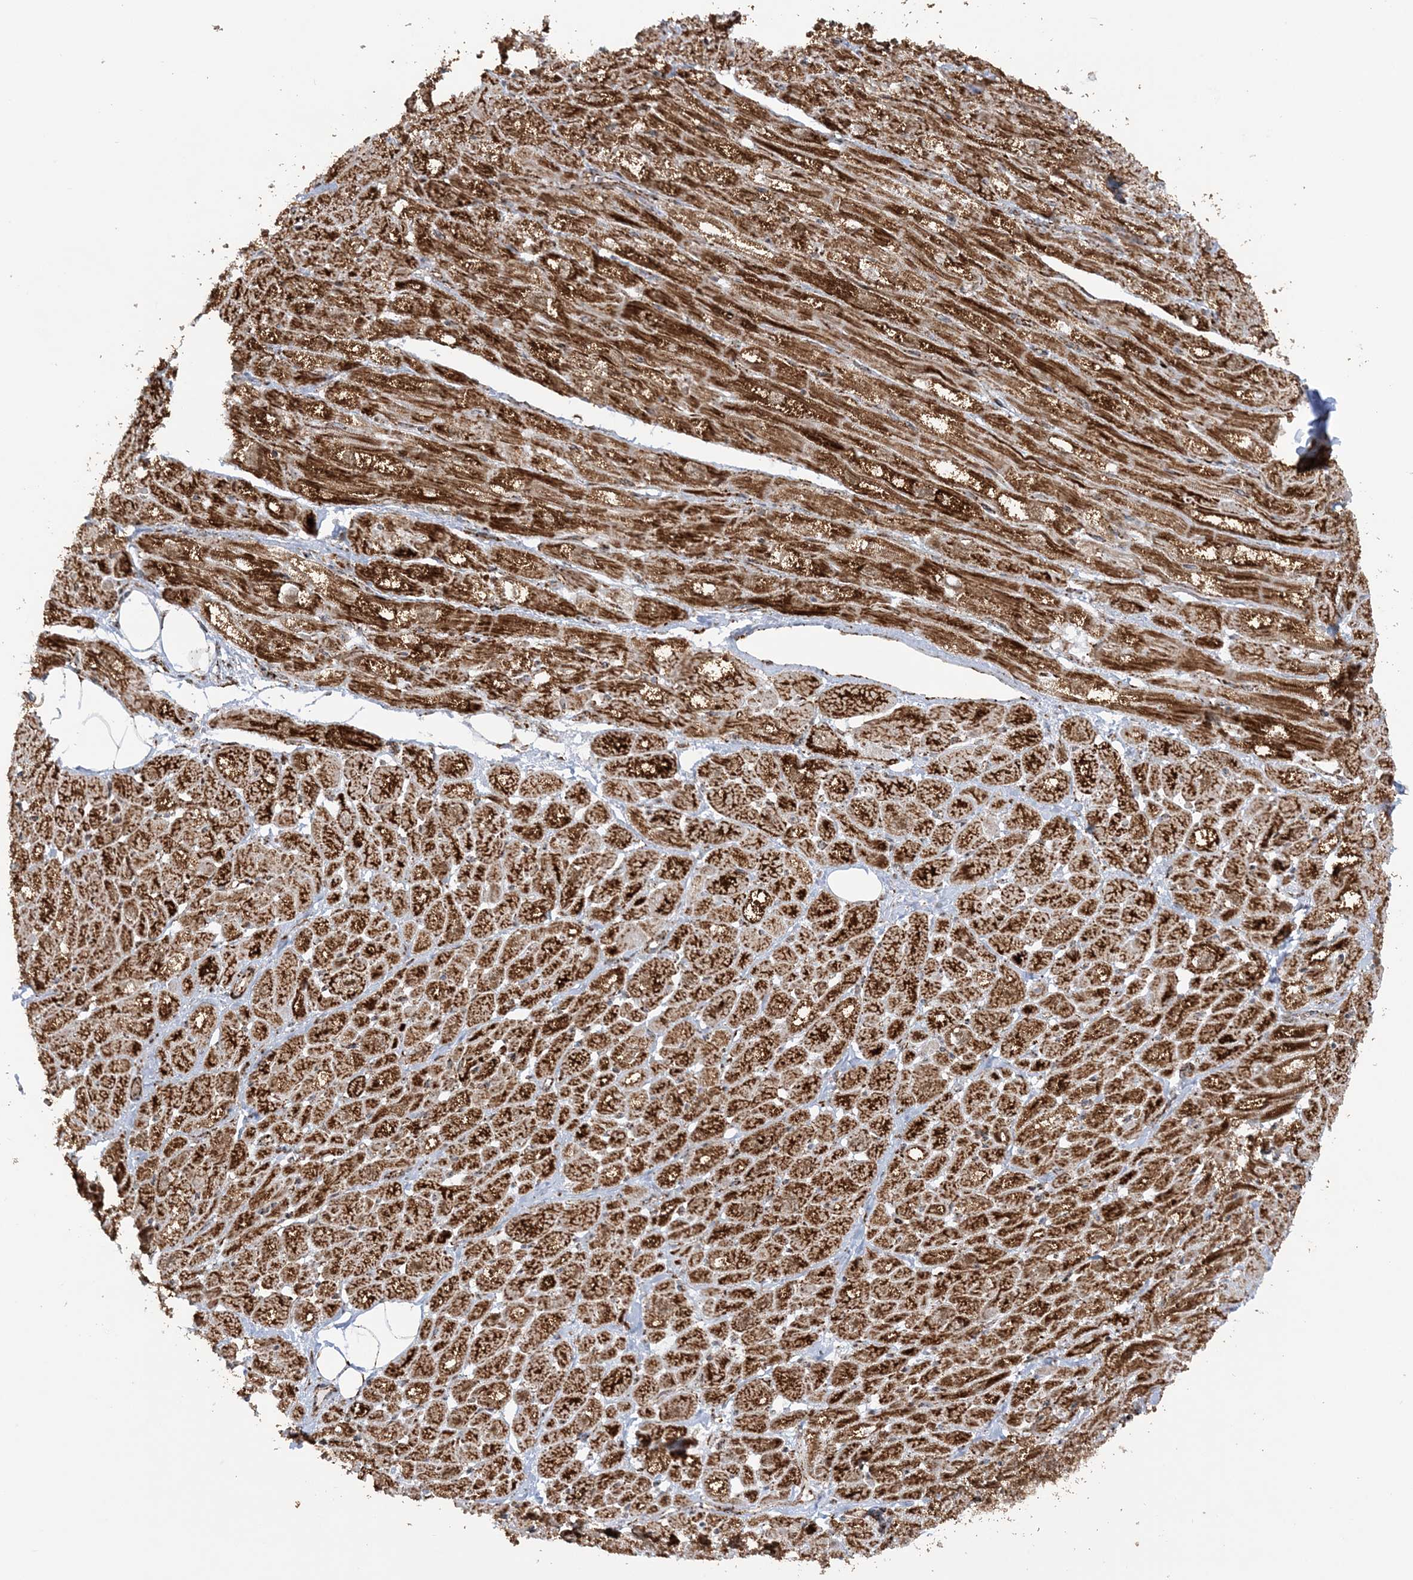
{"staining": {"intensity": "strong", "quantity": ">75%", "location": "cytoplasmic/membranous"}, "tissue": "heart muscle", "cell_type": "Cardiomyocytes", "image_type": "normal", "snomed": [{"axis": "morphology", "description": "Normal tissue, NOS"}, {"axis": "topography", "description": "Heart"}], "caption": "The image exhibits a brown stain indicating the presence of a protein in the cytoplasmic/membranous of cardiomyocytes in heart muscle.", "gene": "CRY2", "patient": {"sex": "male", "age": 50}}